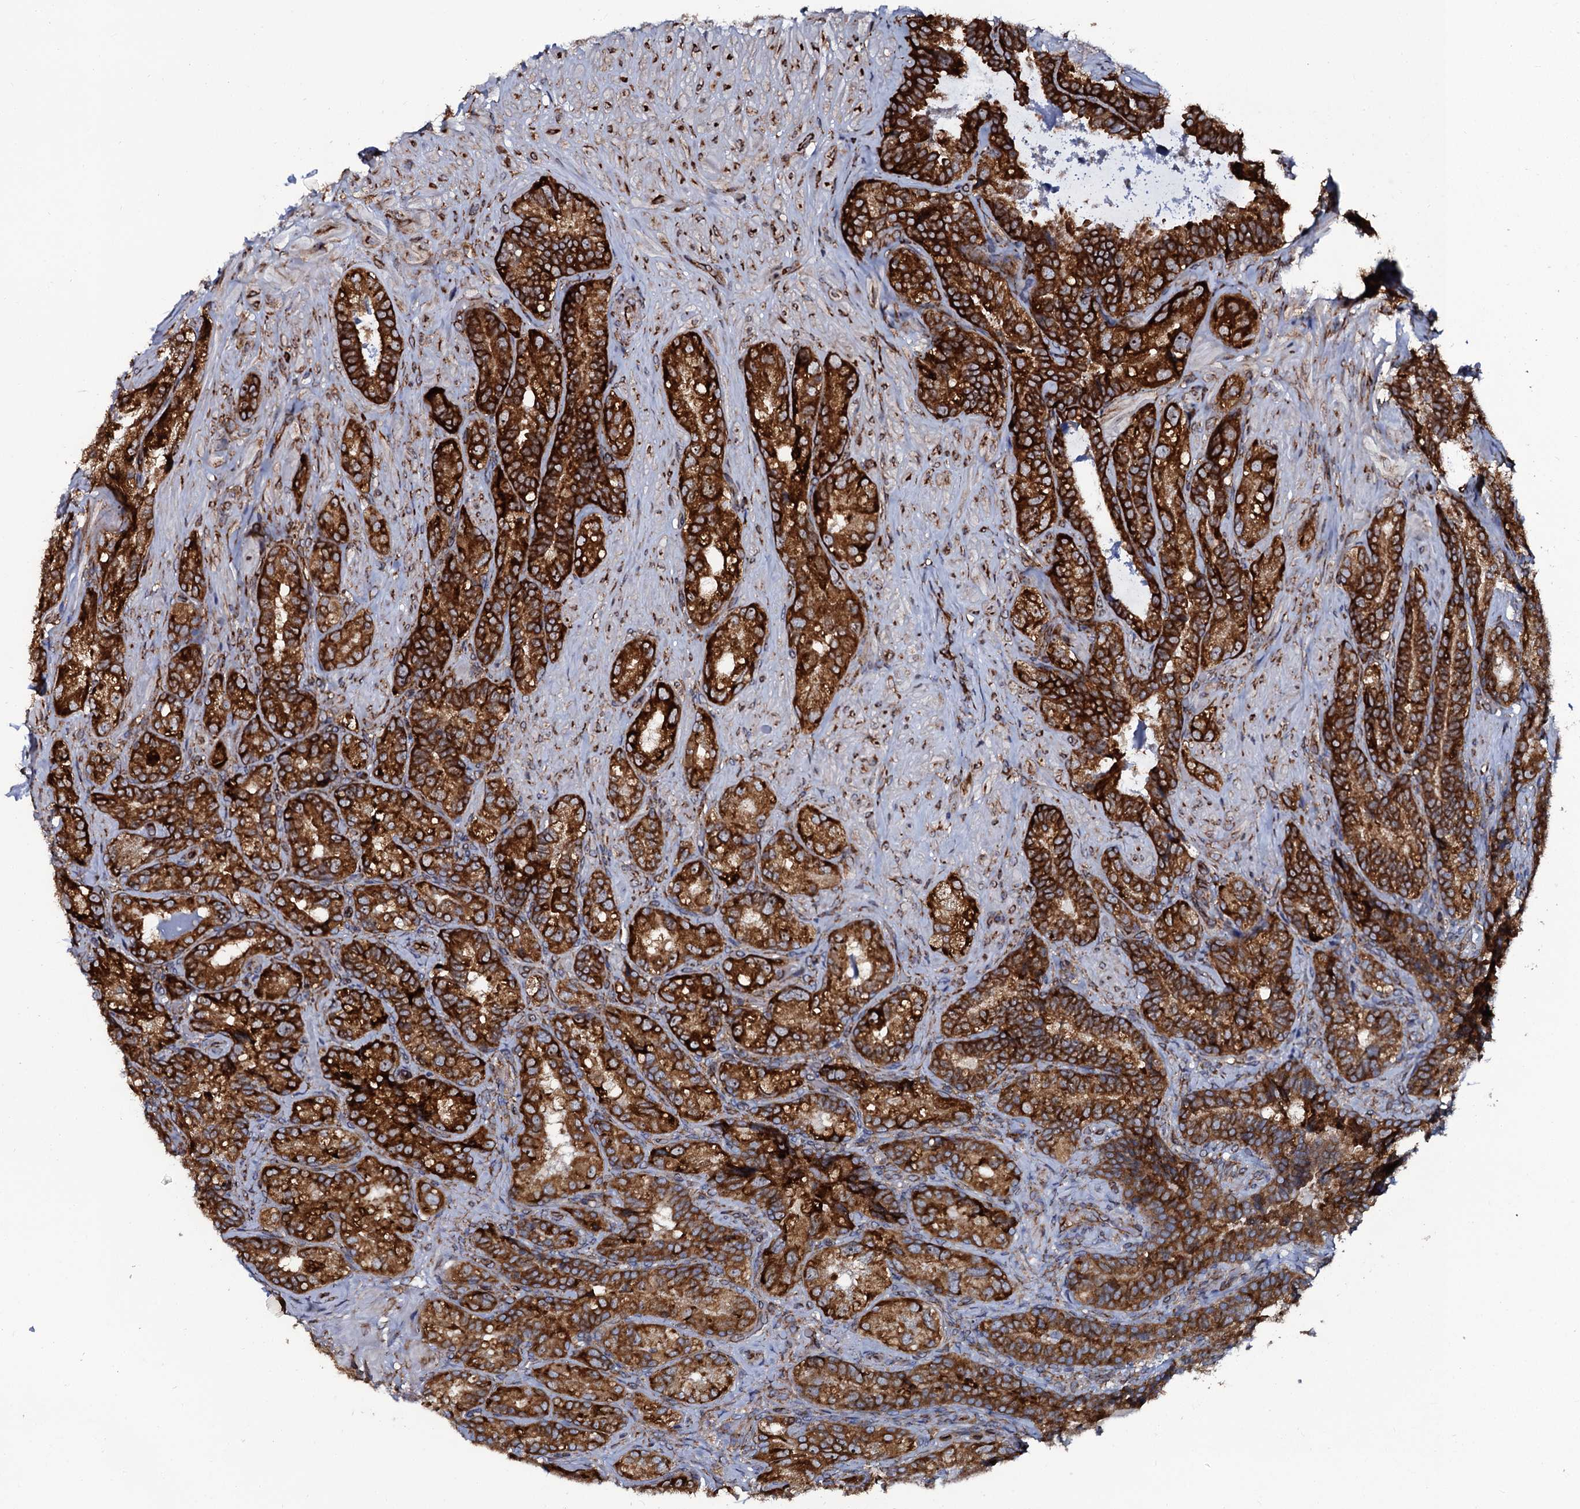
{"staining": {"intensity": "strong", "quantity": ">75%", "location": "cytoplasmic/membranous"}, "tissue": "seminal vesicle", "cell_type": "Glandular cells", "image_type": "normal", "snomed": [{"axis": "morphology", "description": "Normal tissue, NOS"}, {"axis": "topography", "description": "Prostate and seminal vesicle, NOS"}, {"axis": "topography", "description": "Prostate"}, {"axis": "topography", "description": "Seminal veicle"}], "caption": "Immunohistochemistry (IHC) photomicrograph of unremarkable seminal vesicle: seminal vesicle stained using immunohistochemistry (IHC) exhibits high levels of strong protein expression localized specifically in the cytoplasmic/membranous of glandular cells, appearing as a cytoplasmic/membranous brown color.", "gene": "SPTY2D1", "patient": {"sex": "male", "age": 67}}